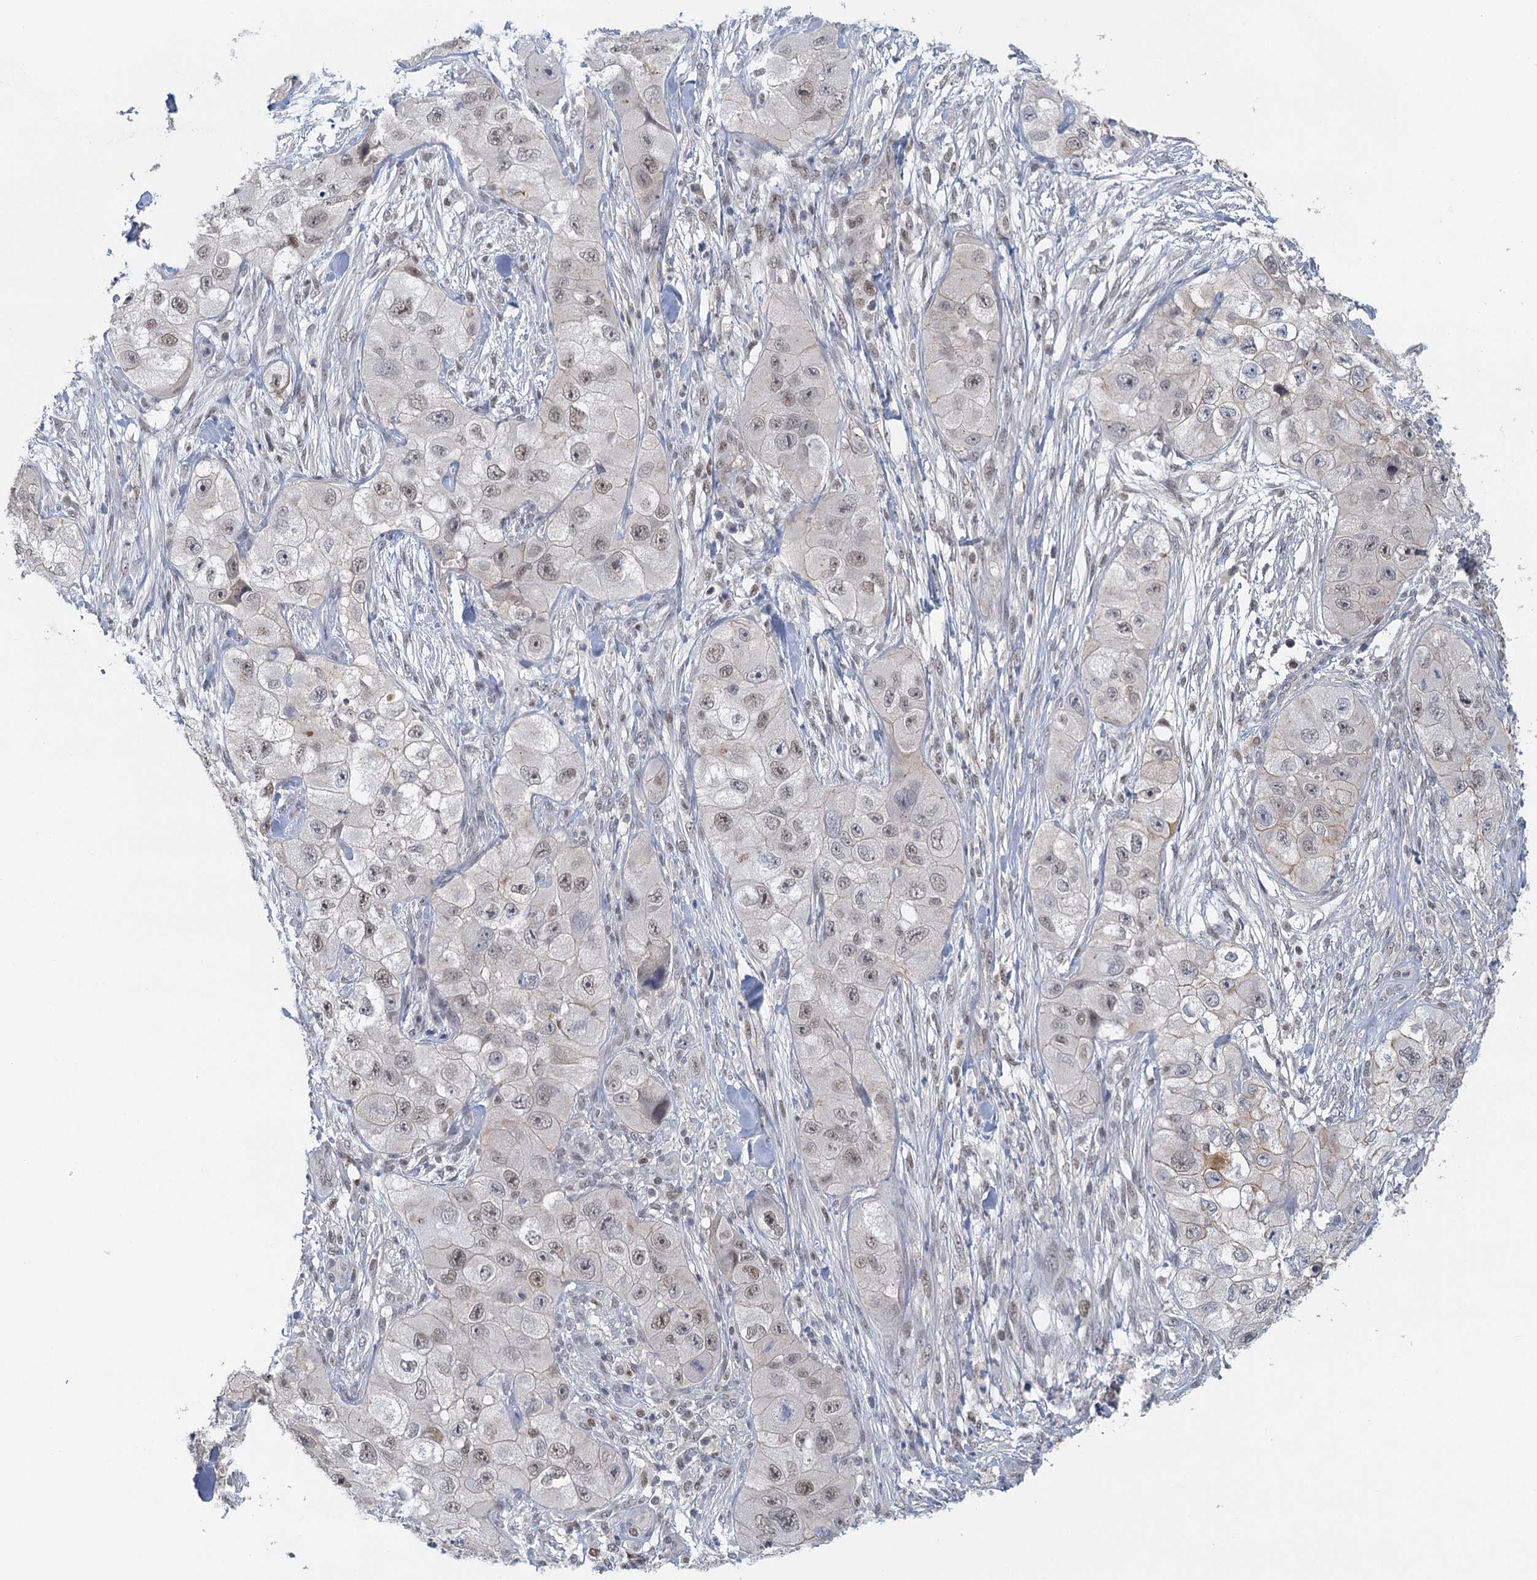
{"staining": {"intensity": "weak", "quantity": "25%-75%", "location": "nuclear"}, "tissue": "skin cancer", "cell_type": "Tumor cells", "image_type": "cancer", "snomed": [{"axis": "morphology", "description": "Squamous cell carcinoma, NOS"}, {"axis": "topography", "description": "Skin"}, {"axis": "topography", "description": "Subcutis"}], "caption": "Immunohistochemical staining of skin cancer exhibits weak nuclear protein positivity in about 25%-75% of tumor cells.", "gene": "GPATCH11", "patient": {"sex": "male", "age": 73}}